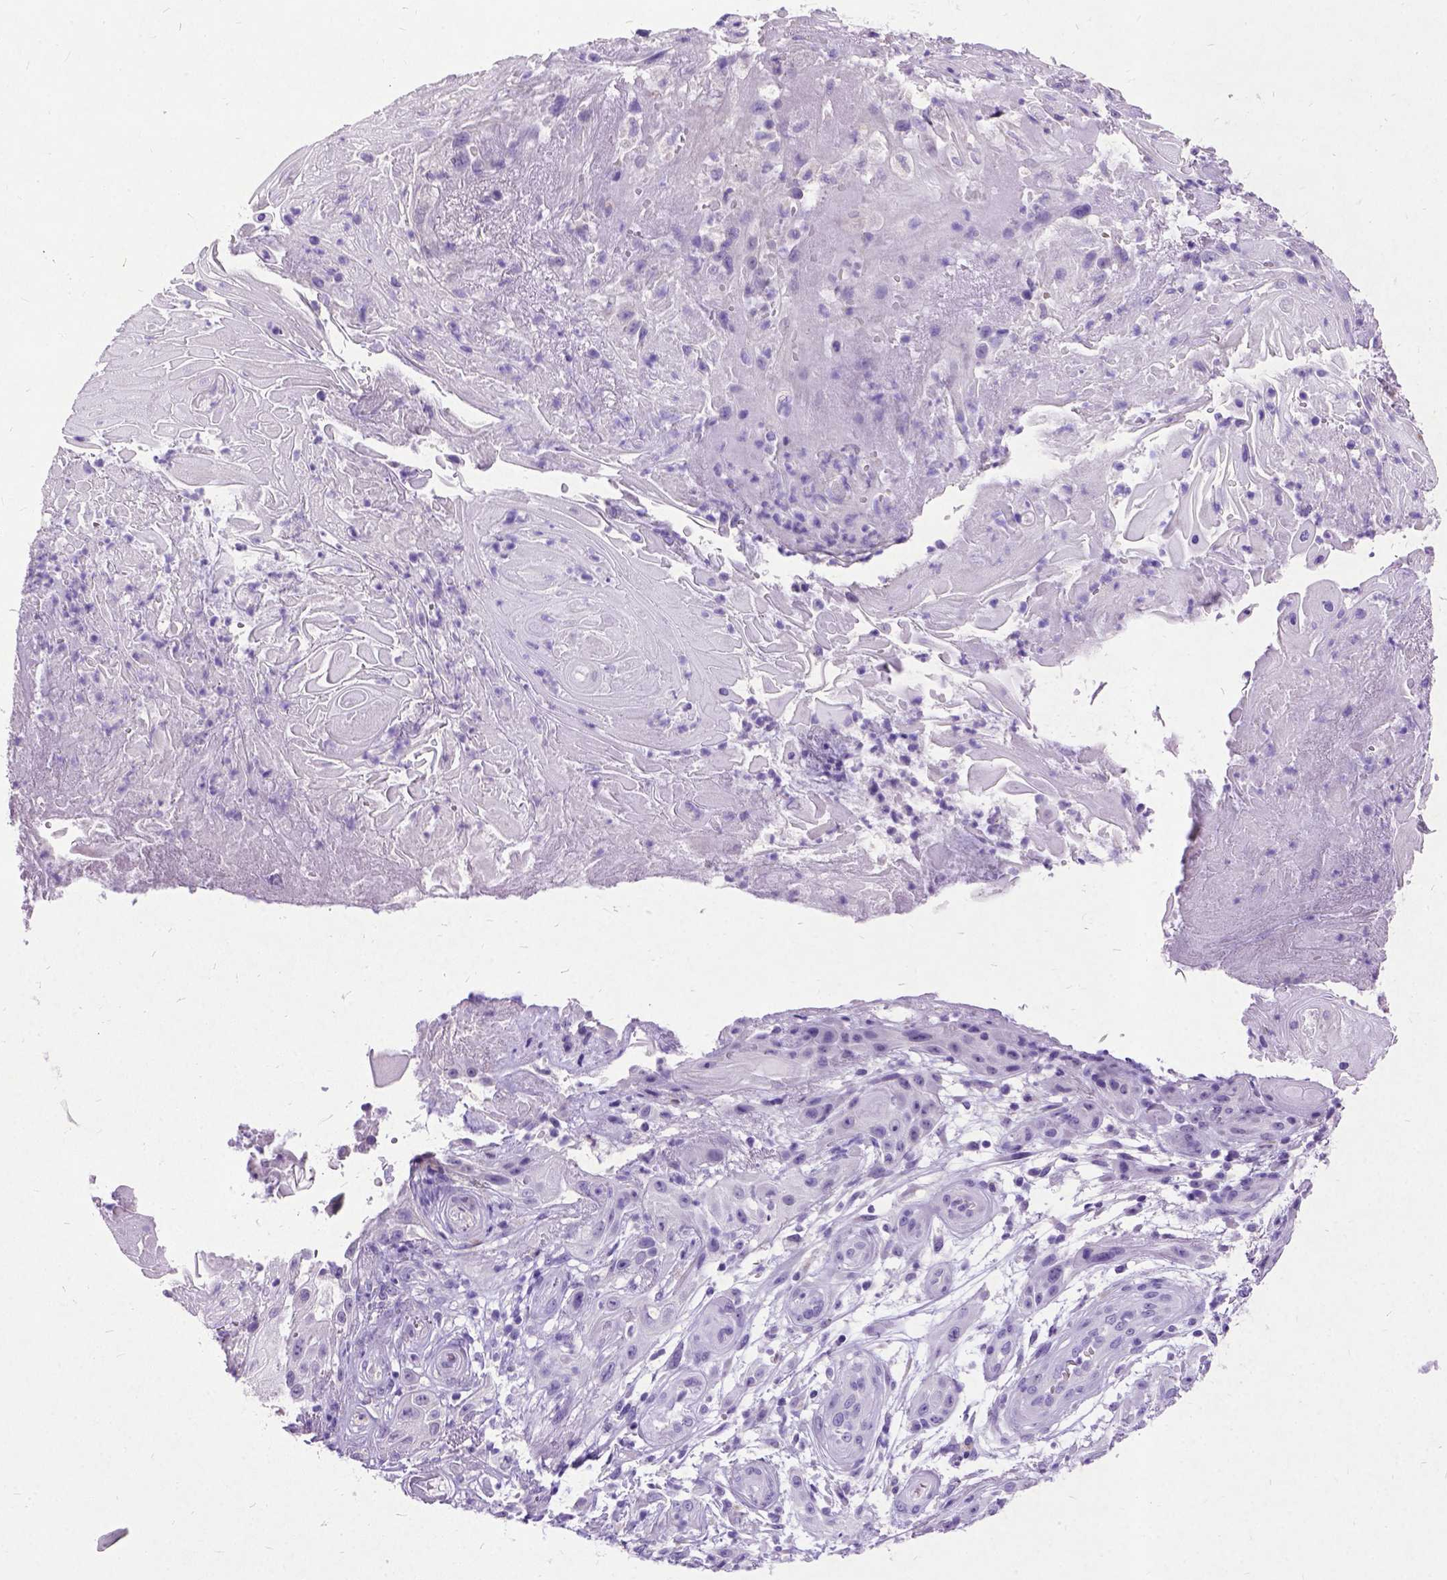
{"staining": {"intensity": "negative", "quantity": "none", "location": "none"}, "tissue": "skin cancer", "cell_type": "Tumor cells", "image_type": "cancer", "snomed": [{"axis": "morphology", "description": "Squamous cell carcinoma, NOS"}, {"axis": "topography", "description": "Skin"}], "caption": "Skin squamous cell carcinoma was stained to show a protein in brown. There is no significant staining in tumor cells.", "gene": "NEUROD4", "patient": {"sex": "male", "age": 62}}